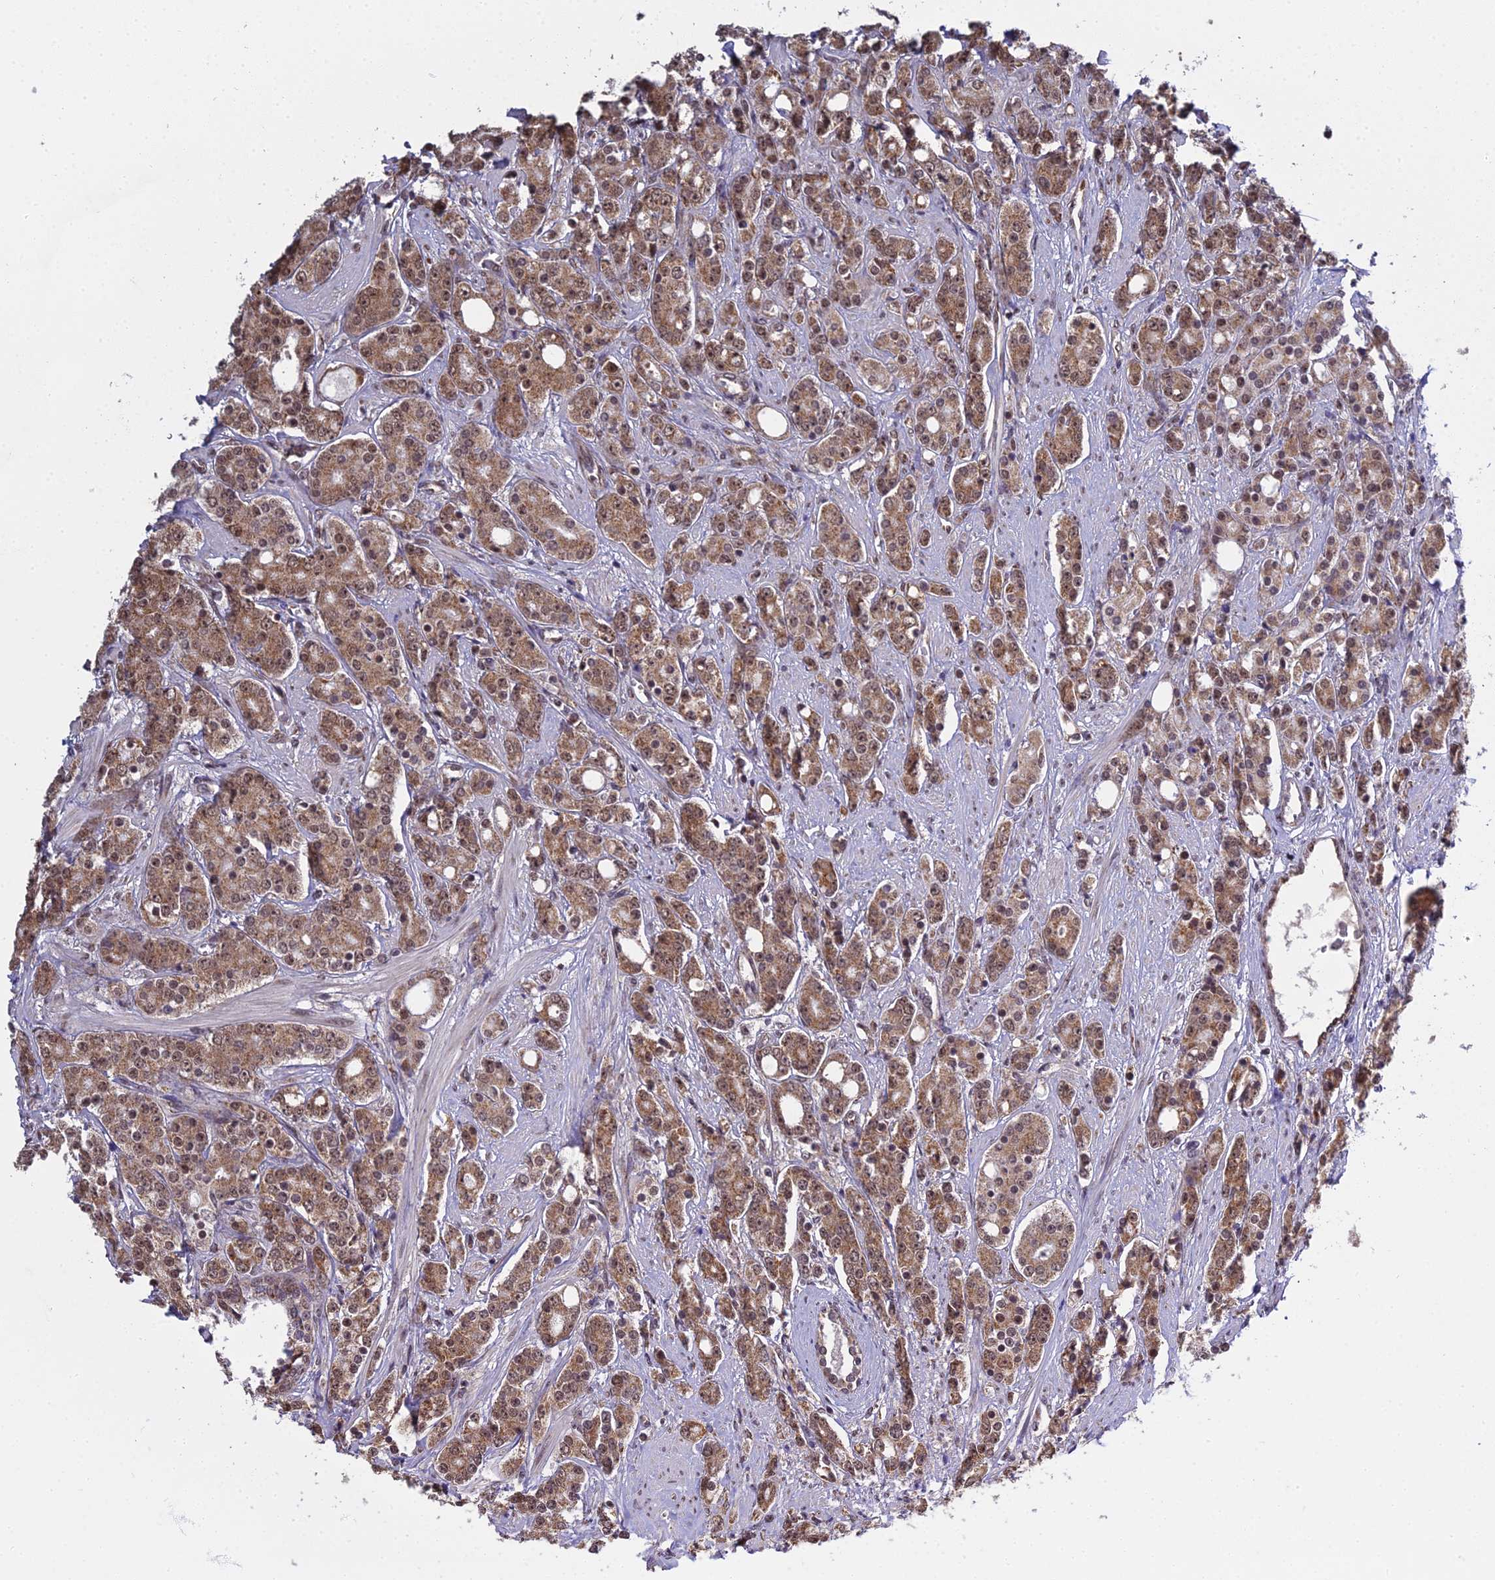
{"staining": {"intensity": "moderate", "quantity": ">75%", "location": "cytoplasmic/membranous,nuclear"}, "tissue": "prostate cancer", "cell_type": "Tumor cells", "image_type": "cancer", "snomed": [{"axis": "morphology", "description": "Adenocarcinoma, High grade"}, {"axis": "topography", "description": "Prostate"}], "caption": "Protein expression analysis of prostate cancer (adenocarcinoma (high-grade)) reveals moderate cytoplasmic/membranous and nuclear staining in about >75% of tumor cells. The protein of interest is shown in brown color, while the nuclei are stained blue.", "gene": "MEOX1", "patient": {"sex": "male", "age": 62}}